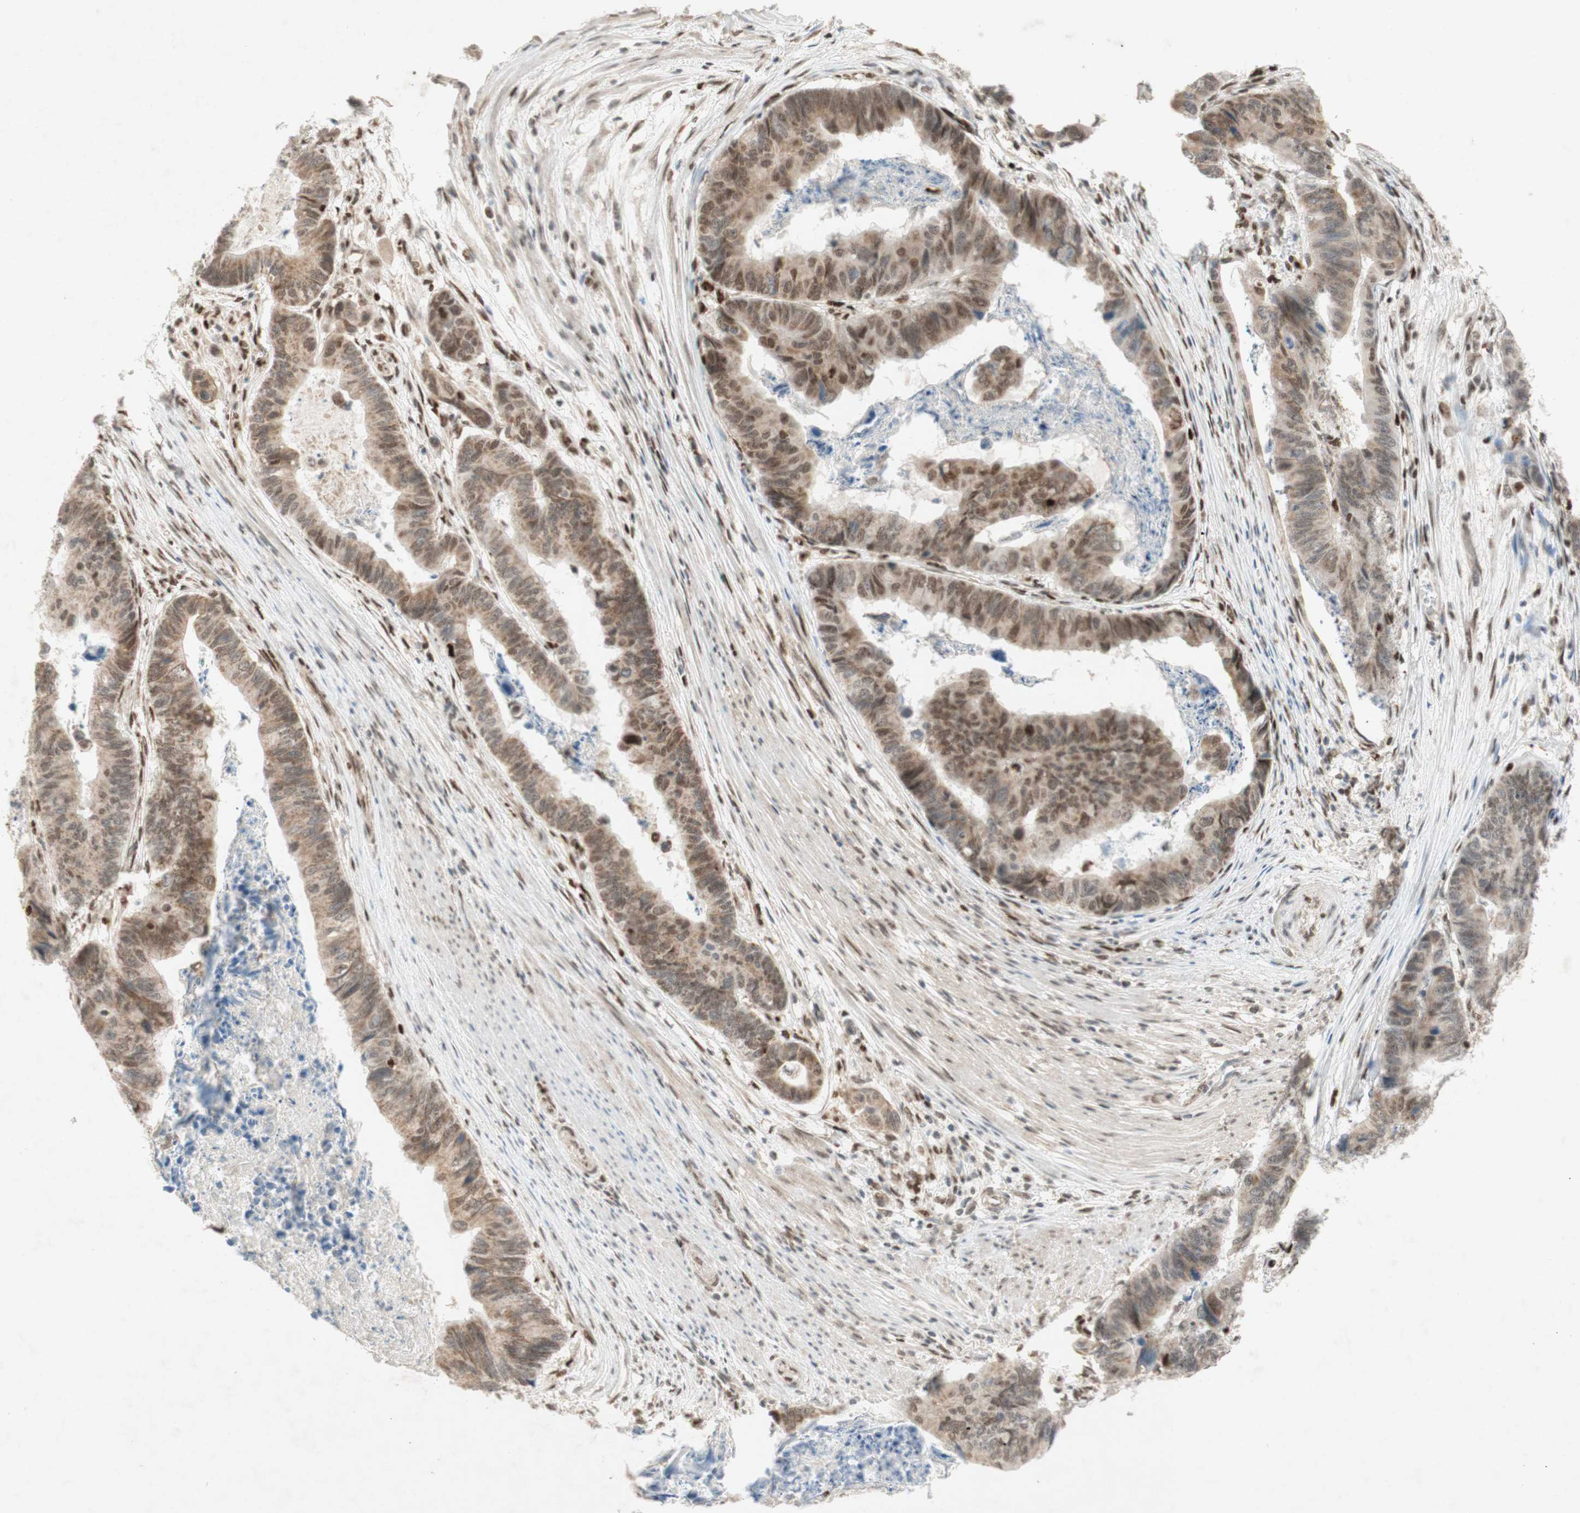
{"staining": {"intensity": "weak", "quantity": ">75%", "location": "cytoplasmic/membranous,nuclear"}, "tissue": "stomach cancer", "cell_type": "Tumor cells", "image_type": "cancer", "snomed": [{"axis": "morphology", "description": "Adenocarcinoma, NOS"}, {"axis": "topography", "description": "Stomach, lower"}], "caption": "Immunohistochemistry (IHC) staining of stomach cancer (adenocarcinoma), which displays low levels of weak cytoplasmic/membranous and nuclear positivity in about >75% of tumor cells indicating weak cytoplasmic/membranous and nuclear protein expression. The staining was performed using DAB (brown) for protein detection and nuclei were counterstained in hematoxylin (blue).", "gene": "DNMT3A", "patient": {"sex": "male", "age": 77}}